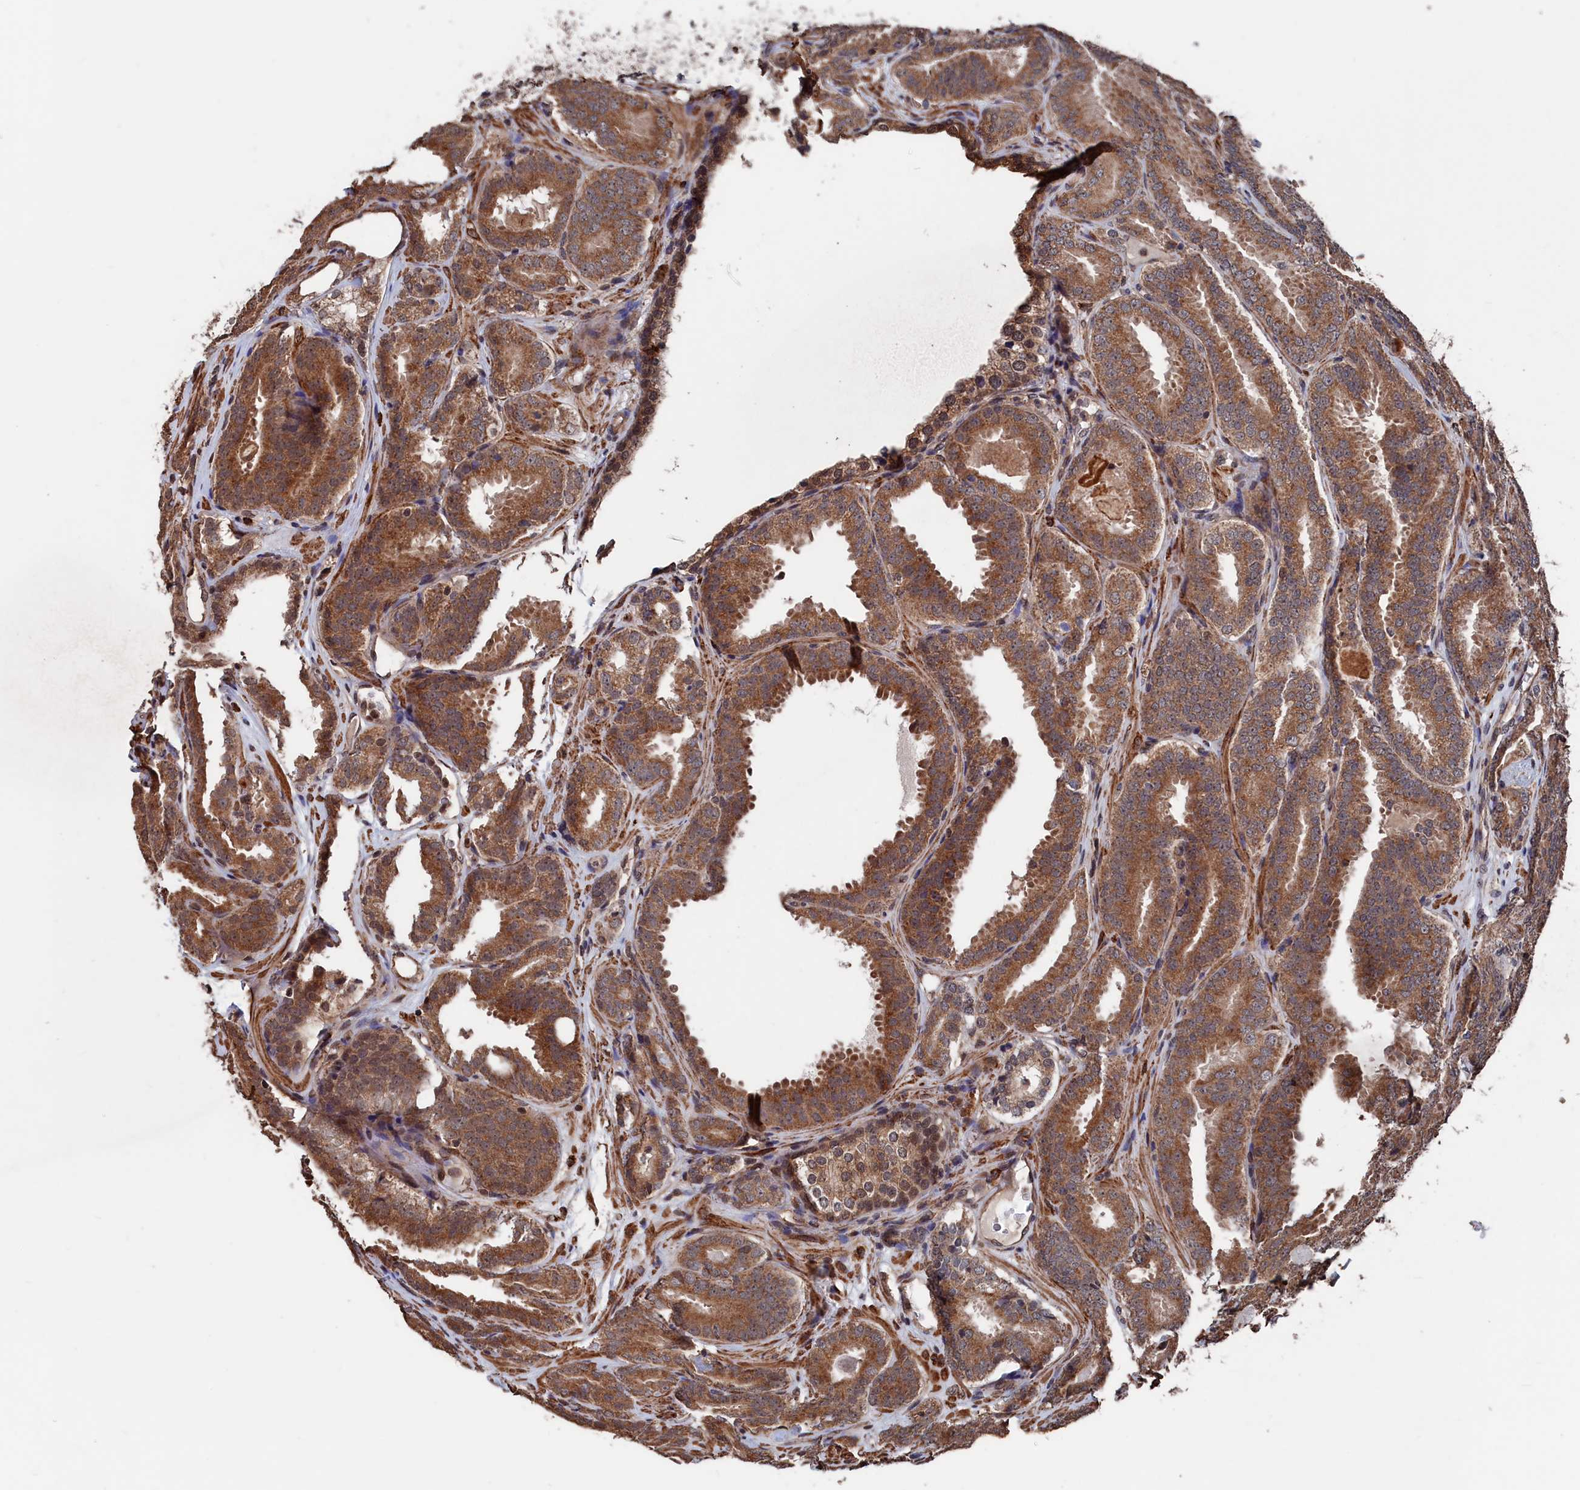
{"staining": {"intensity": "moderate", "quantity": ">75%", "location": "cytoplasmic/membranous"}, "tissue": "prostate cancer", "cell_type": "Tumor cells", "image_type": "cancer", "snomed": [{"axis": "morphology", "description": "Adenocarcinoma, High grade"}, {"axis": "topography", "description": "Prostate"}], "caption": "Moderate cytoplasmic/membranous staining for a protein is appreciated in about >75% of tumor cells of prostate cancer using immunohistochemistry.", "gene": "PDE12", "patient": {"sex": "male", "age": 63}}